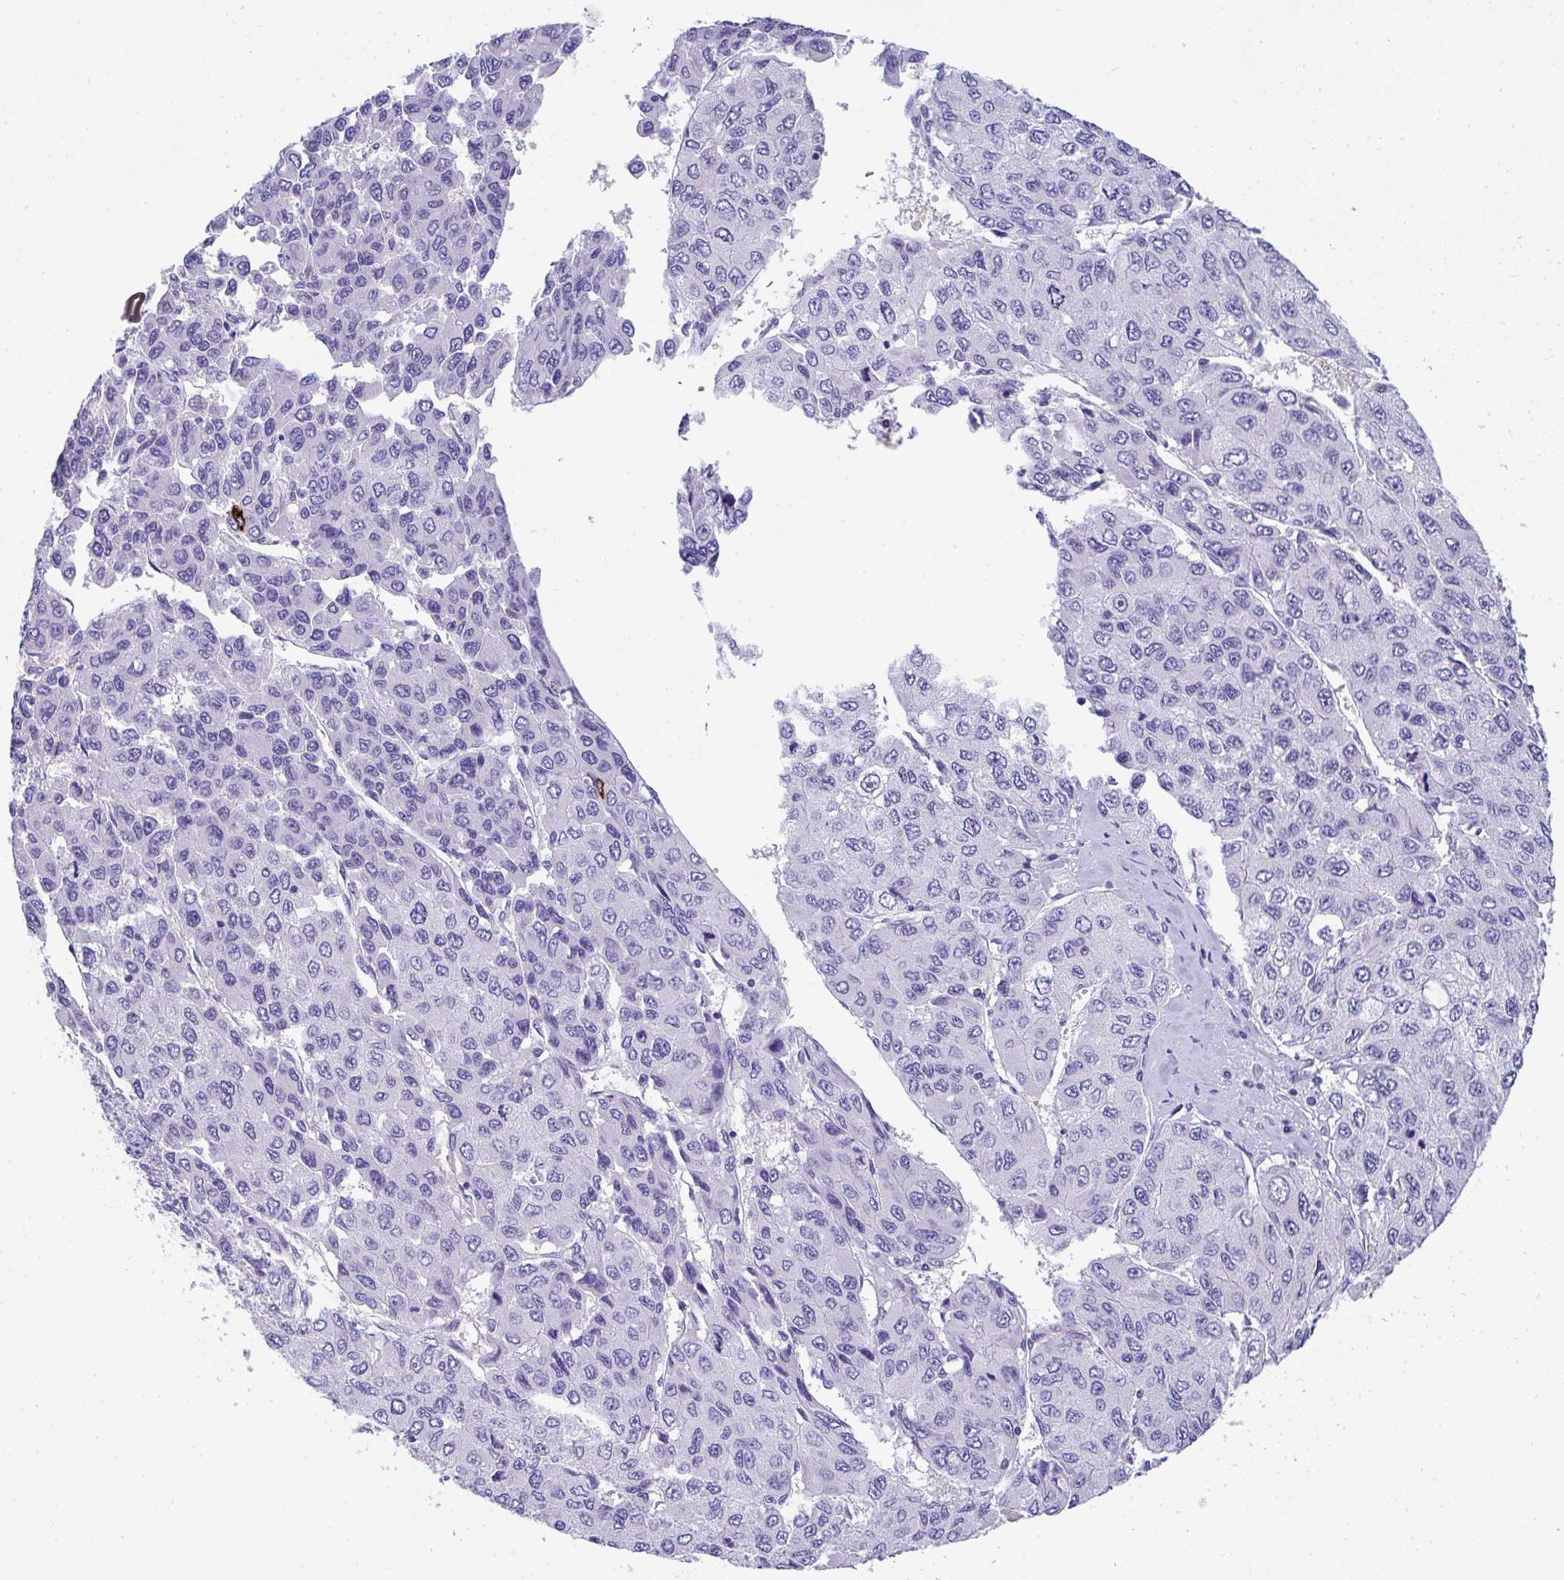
{"staining": {"intensity": "negative", "quantity": "none", "location": "none"}, "tissue": "liver cancer", "cell_type": "Tumor cells", "image_type": "cancer", "snomed": [{"axis": "morphology", "description": "Carcinoma, Hepatocellular, NOS"}, {"axis": "topography", "description": "Liver"}], "caption": "Immunohistochemistry histopathology image of neoplastic tissue: human liver cancer stained with DAB demonstrates no significant protein expression in tumor cells. (DAB IHC with hematoxylin counter stain).", "gene": "TNFAIP8", "patient": {"sex": "female", "age": 66}}